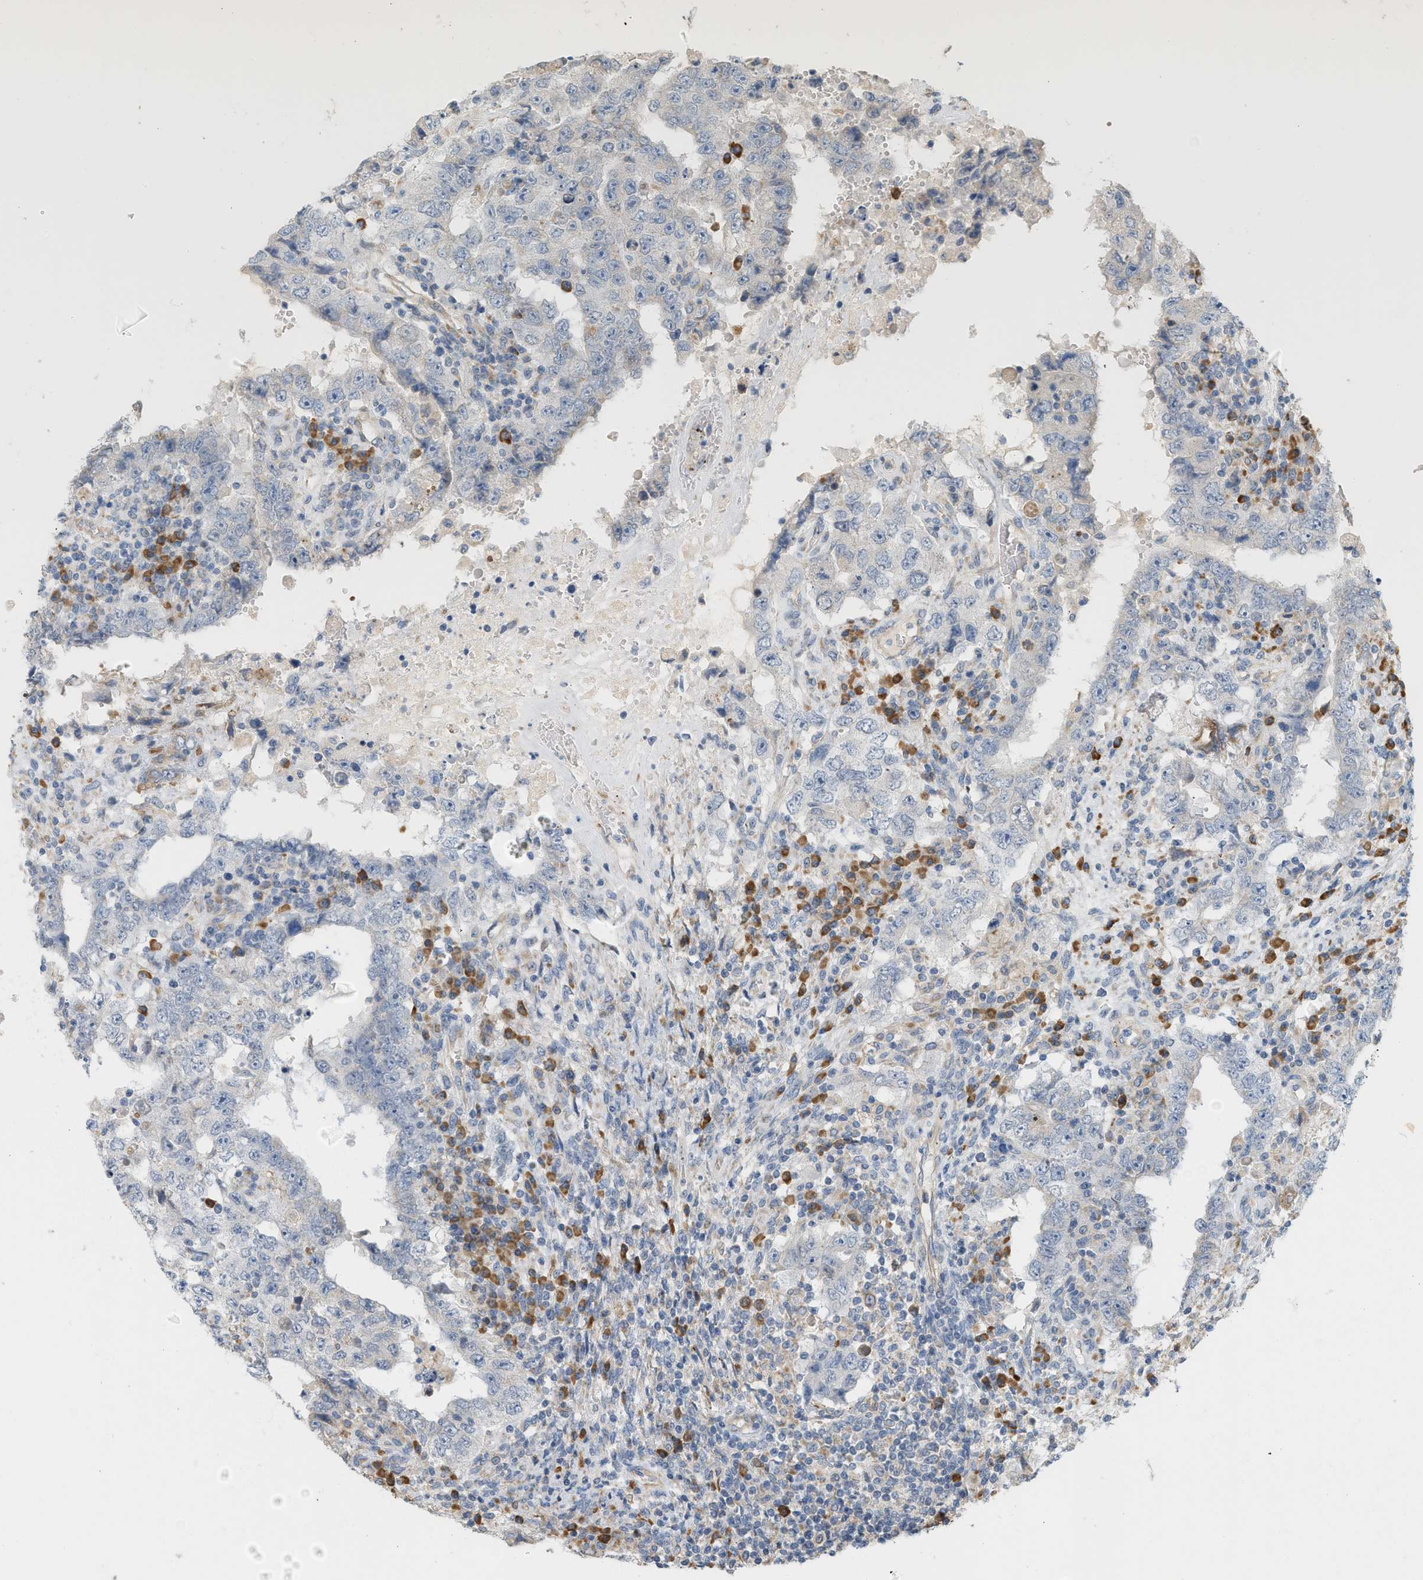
{"staining": {"intensity": "negative", "quantity": "none", "location": "none"}, "tissue": "testis cancer", "cell_type": "Tumor cells", "image_type": "cancer", "snomed": [{"axis": "morphology", "description": "Carcinoma, Embryonal, NOS"}, {"axis": "topography", "description": "Testis"}], "caption": "An IHC micrograph of testis cancer (embryonal carcinoma) is shown. There is no staining in tumor cells of testis cancer (embryonal carcinoma).", "gene": "SVOP", "patient": {"sex": "male", "age": 26}}